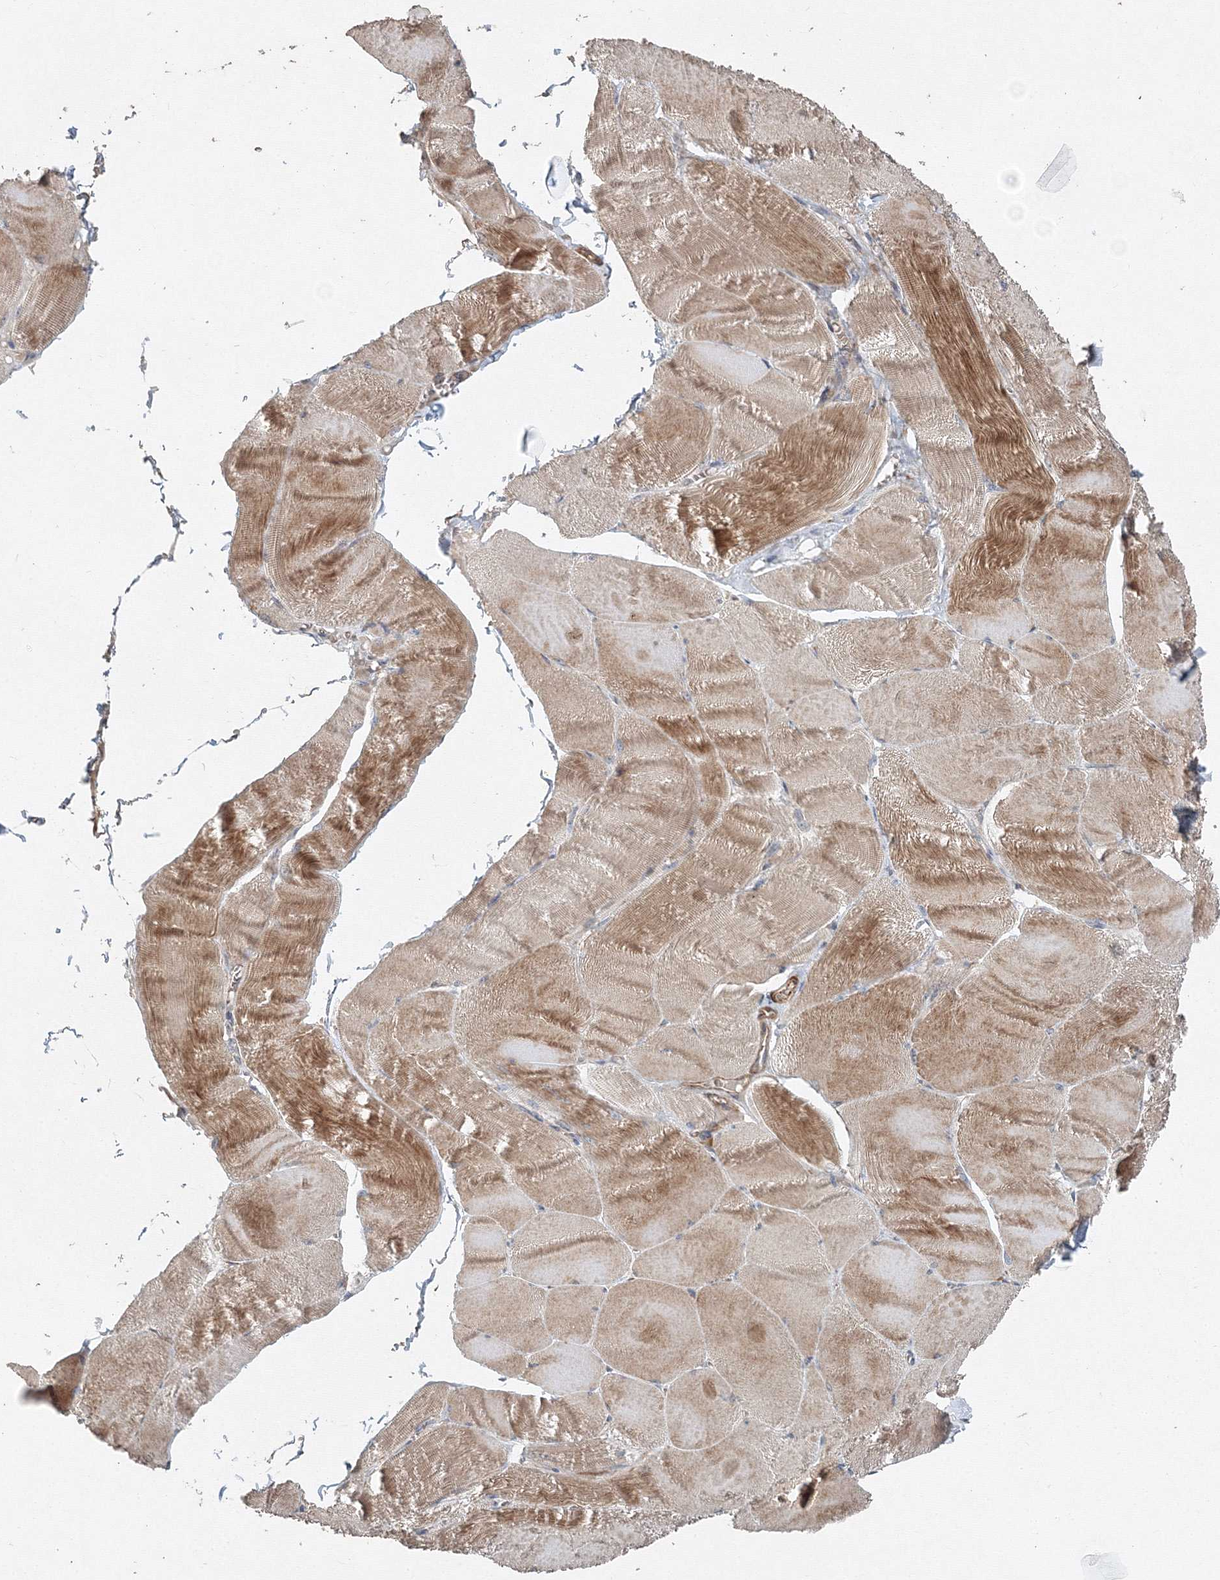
{"staining": {"intensity": "moderate", "quantity": ">75%", "location": "cytoplasmic/membranous"}, "tissue": "skeletal muscle", "cell_type": "Myocytes", "image_type": "normal", "snomed": [{"axis": "morphology", "description": "Normal tissue, NOS"}, {"axis": "morphology", "description": "Basal cell carcinoma"}, {"axis": "topography", "description": "Skeletal muscle"}], "caption": "Moderate cytoplasmic/membranous protein positivity is appreciated in approximately >75% of myocytes in skeletal muscle. Nuclei are stained in blue.", "gene": "NALF2", "patient": {"sex": "female", "age": 64}}